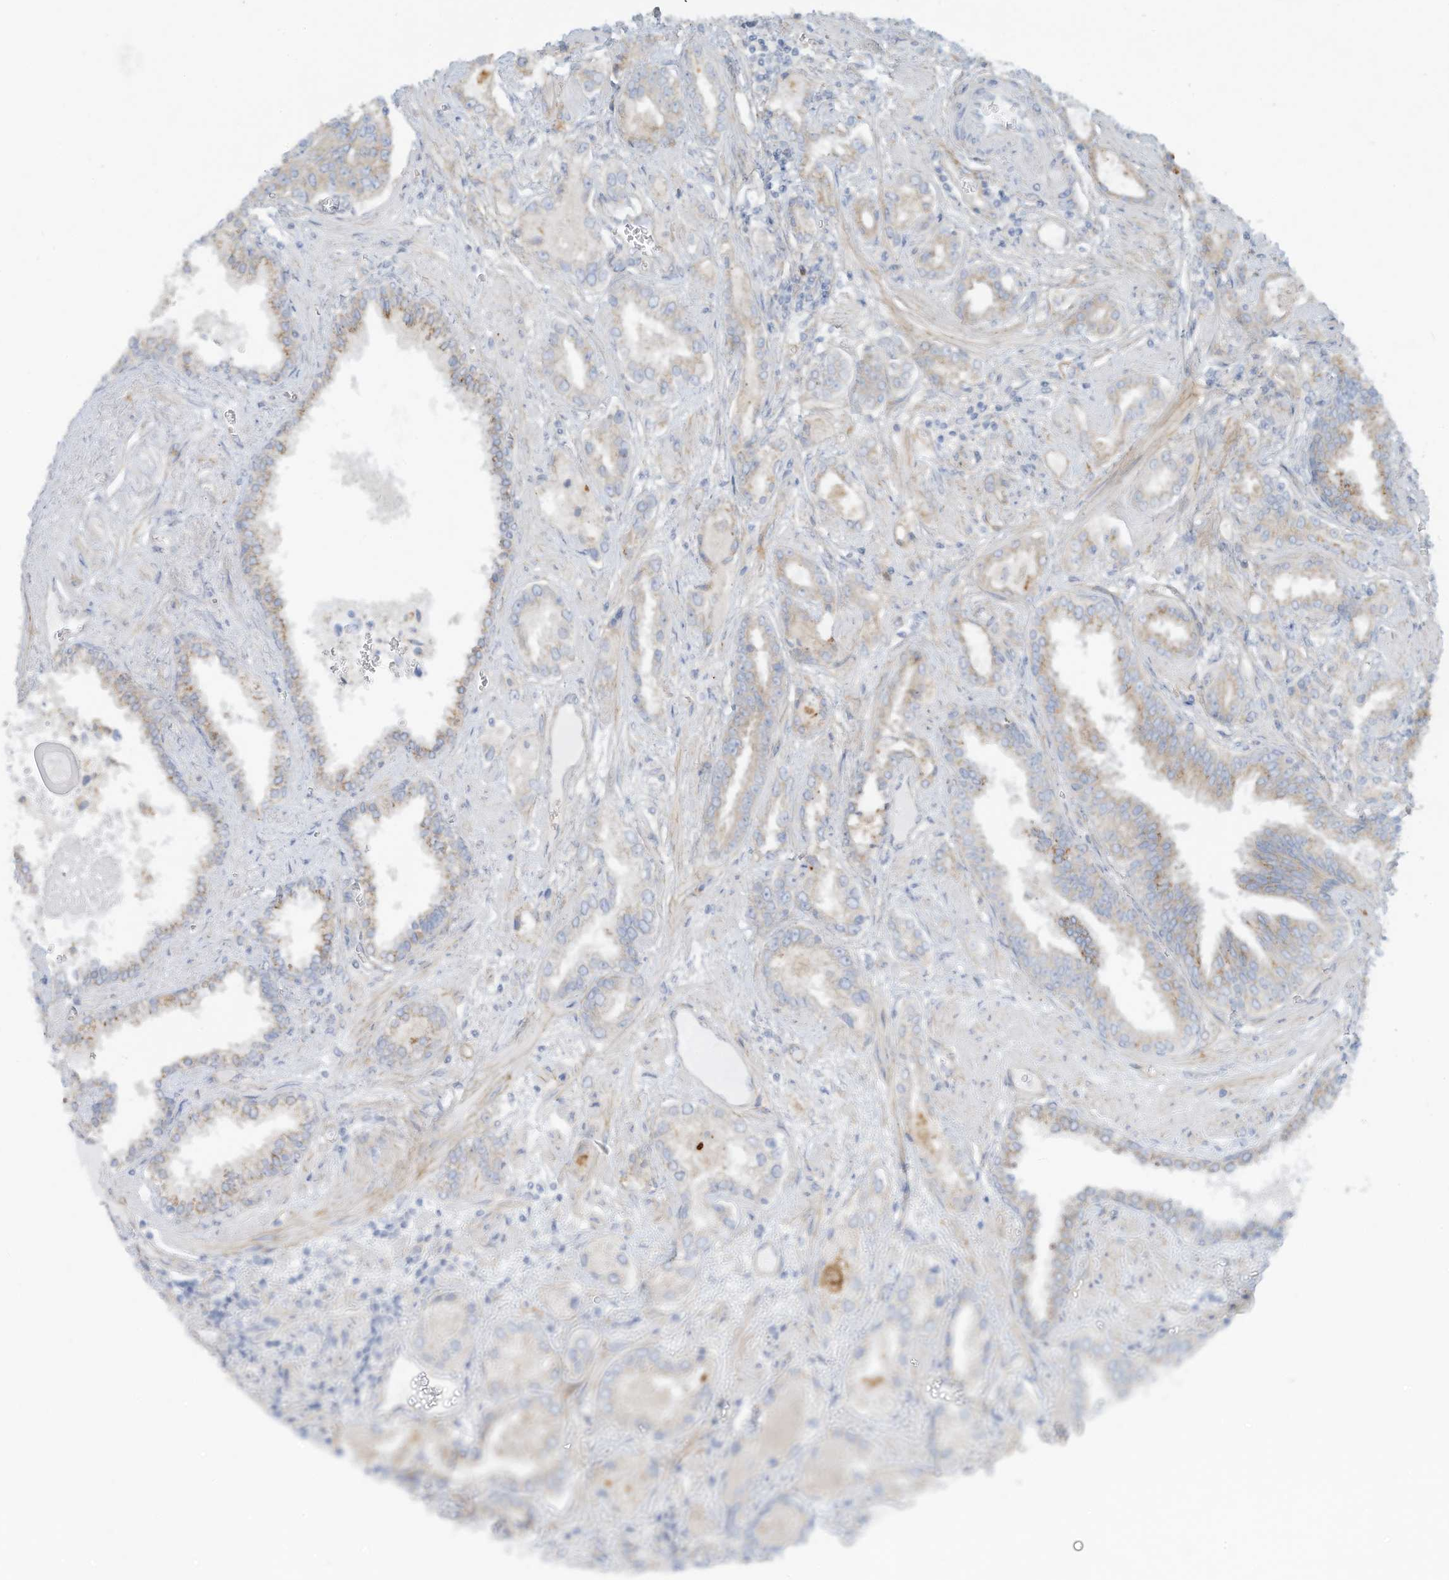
{"staining": {"intensity": "weak", "quantity": "<25%", "location": "cytoplasmic/membranous"}, "tissue": "prostate cancer", "cell_type": "Tumor cells", "image_type": "cancer", "snomed": [{"axis": "morphology", "description": "Adenocarcinoma, High grade"}, {"axis": "topography", "description": "Prostate and seminal vesicle, NOS"}], "caption": "The image shows no significant positivity in tumor cells of prostate adenocarcinoma (high-grade).", "gene": "TRMT2B", "patient": {"sex": "male", "age": 67}}